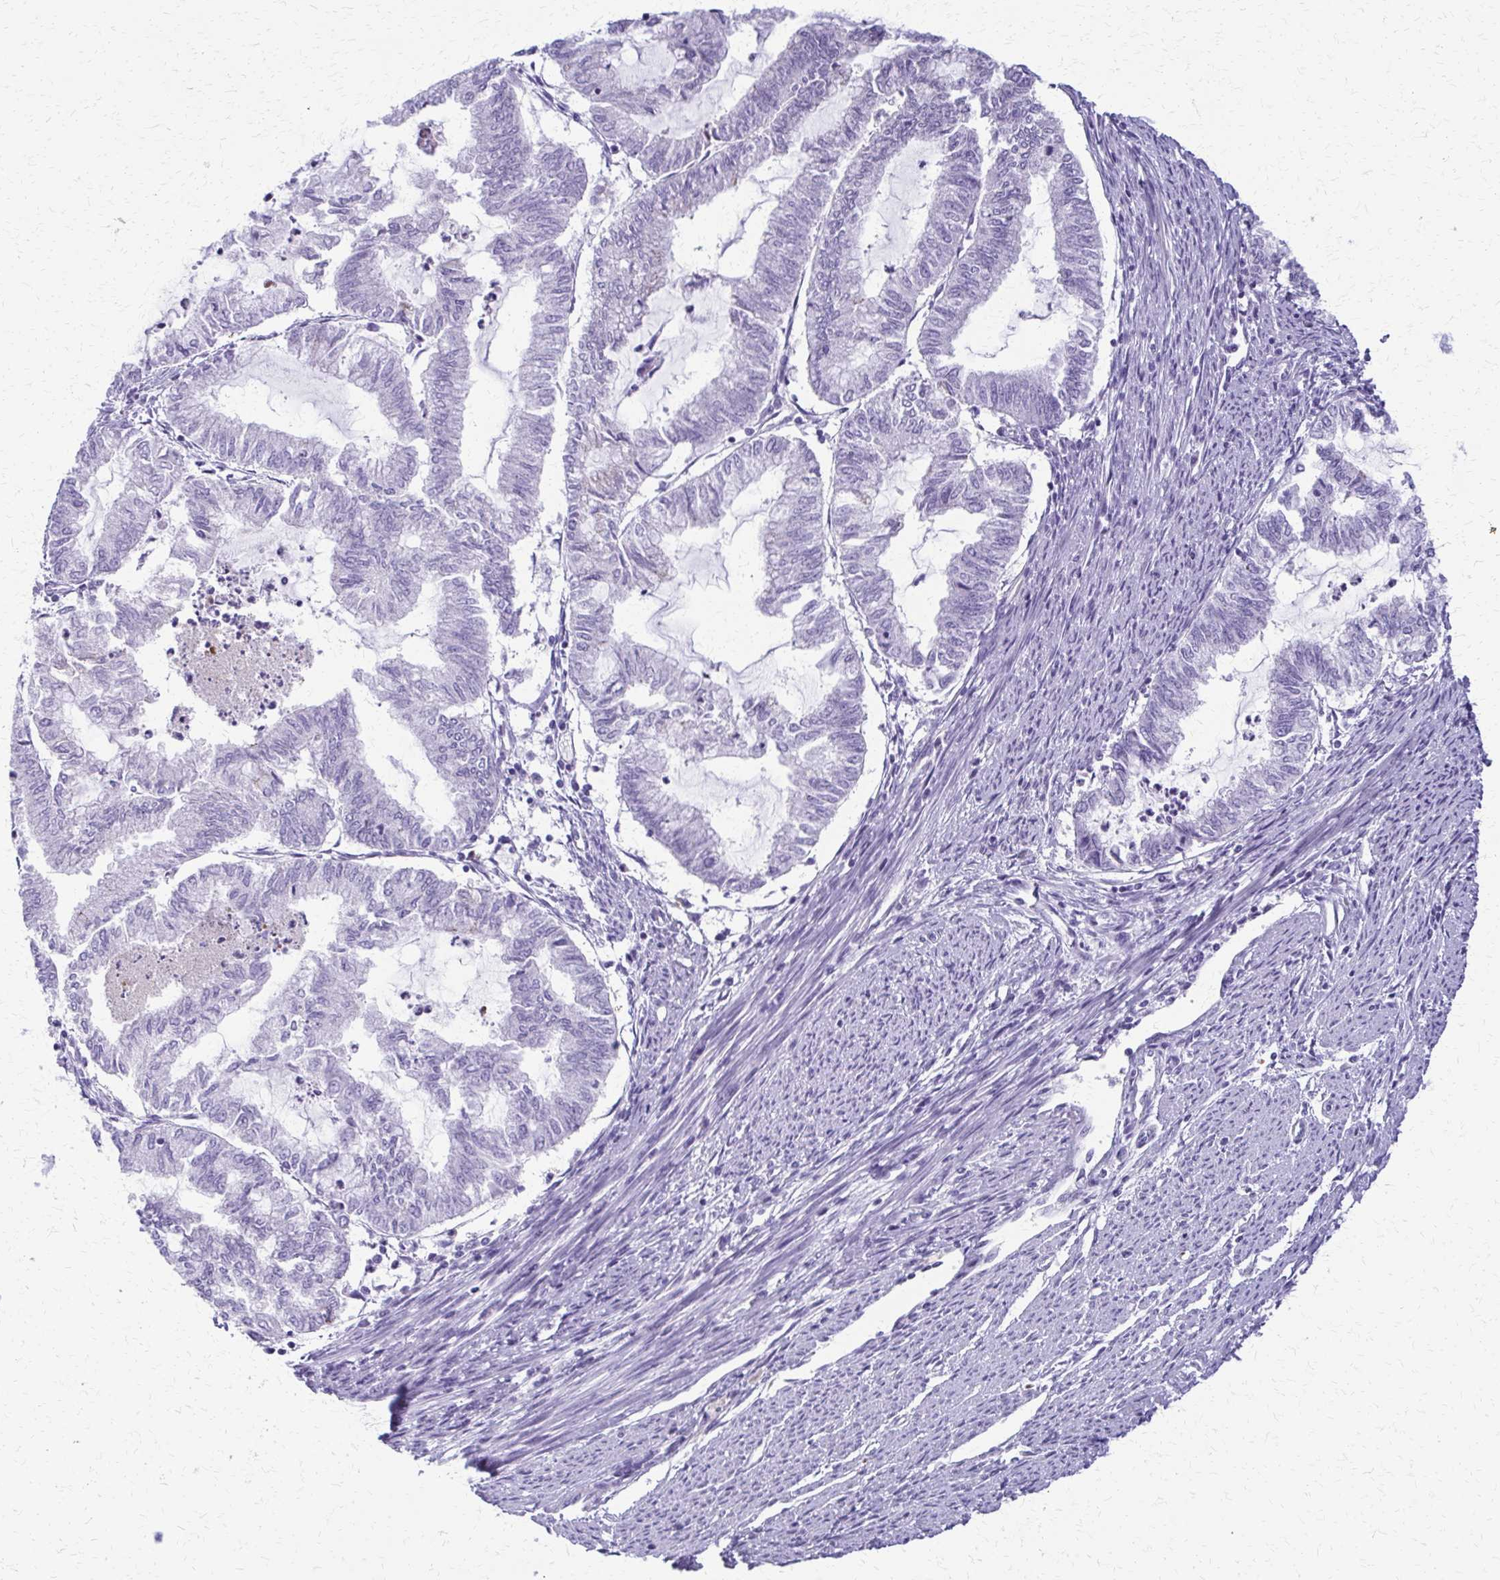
{"staining": {"intensity": "negative", "quantity": "none", "location": "none"}, "tissue": "endometrial cancer", "cell_type": "Tumor cells", "image_type": "cancer", "snomed": [{"axis": "morphology", "description": "Adenocarcinoma, NOS"}, {"axis": "topography", "description": "Endometrium"}], "caption": "Tumor cells show no significant staining in endometrial cancer (adenocarcinoma).", "gene": "FAM162B", "patient": {"sex": "female", "age": 79}}